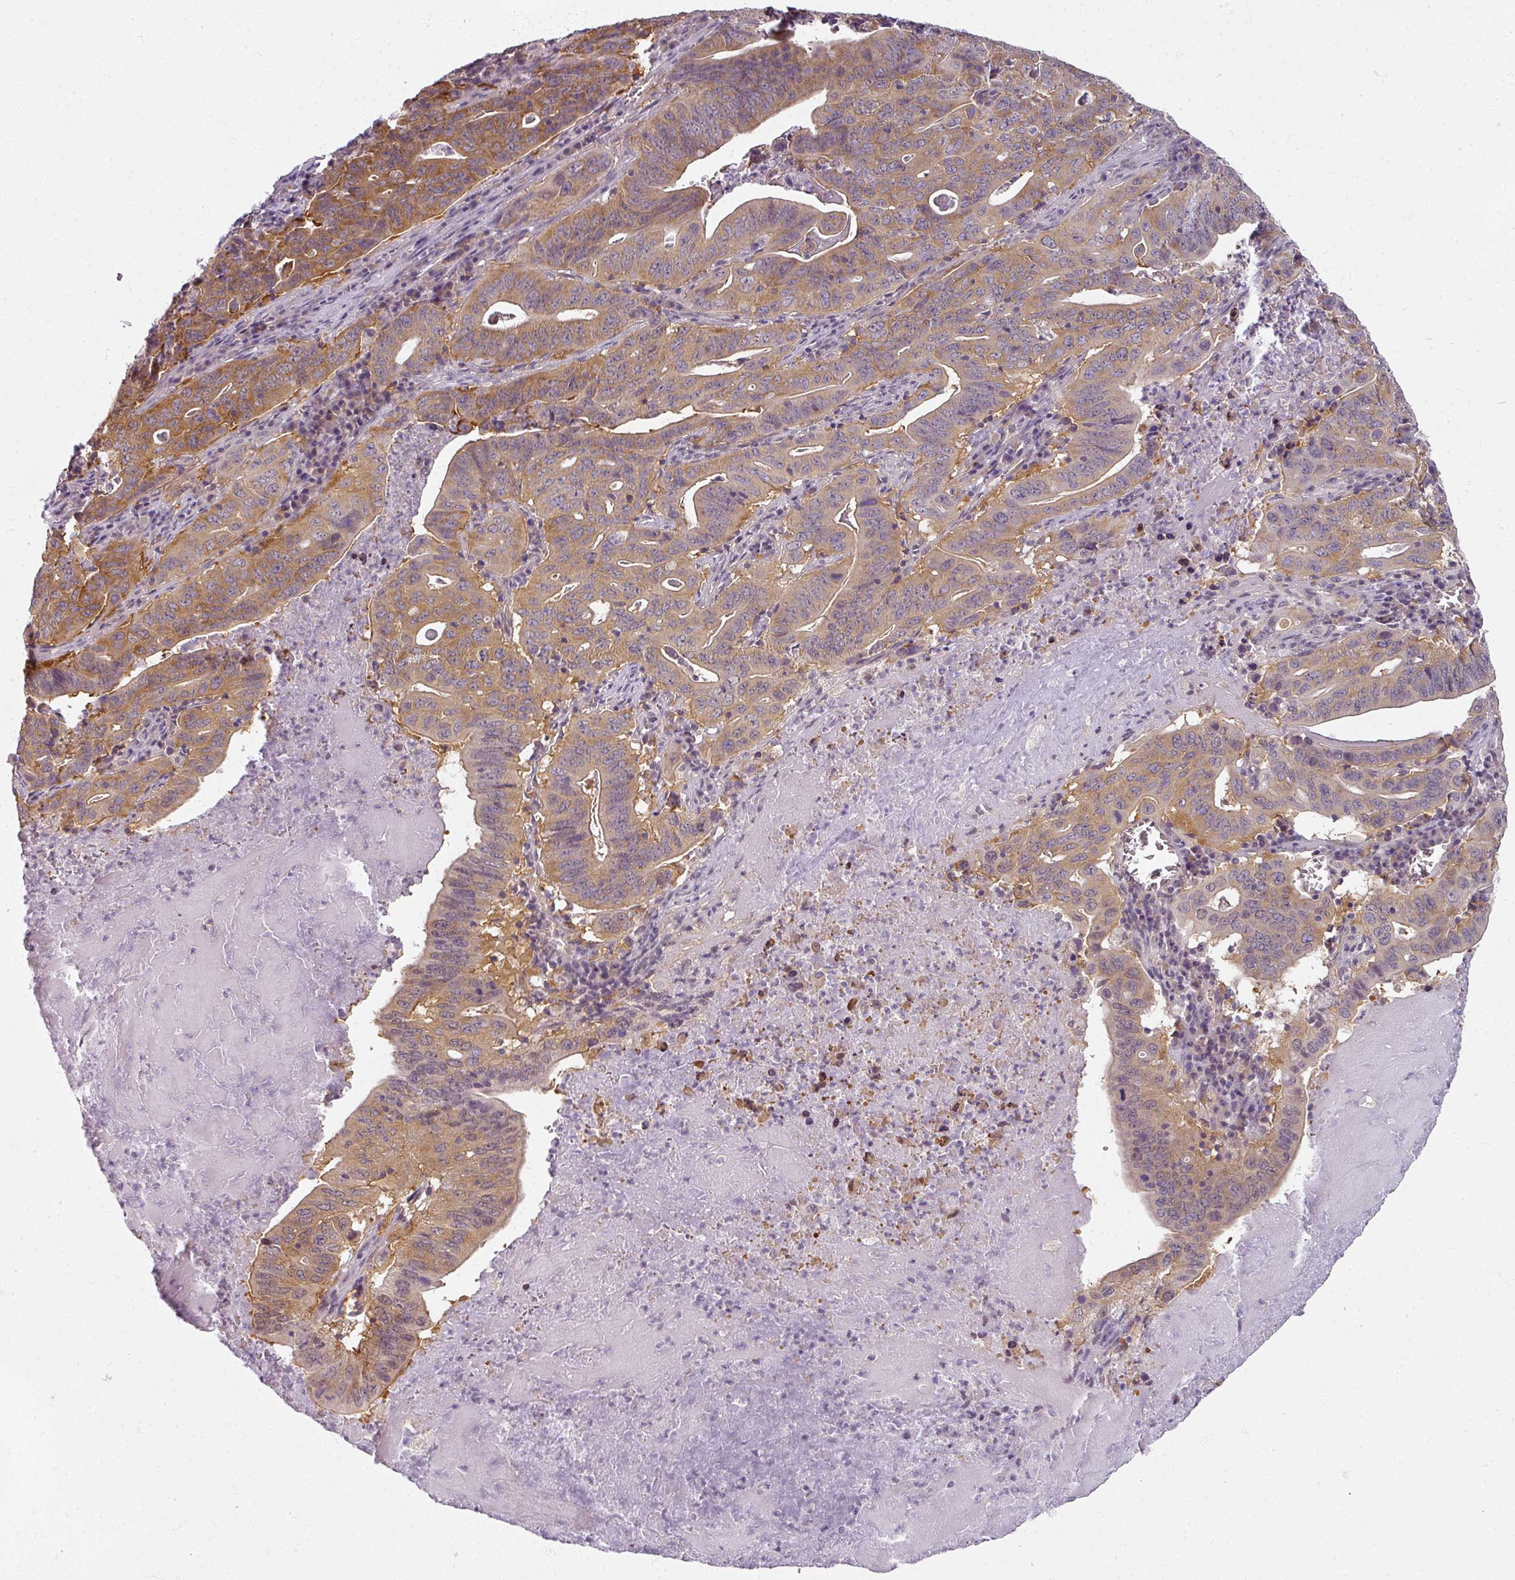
{"staining": {"intensity": "moderate", "quantity": ">75%", "location": "cytoplasmic/membranous"}, "tissue": "lung cancer", "cell_type": "Tumor cells", "image_type": "cancer", "snomed": [{"axis": "morphology", "description": "Adenocarcinoma, NOS"}, {"axis": "topography", "description": "Lung"}], "caption": "Protein expression analysis of human lung cancer (adenocarcinoma) reveals moderate cytoplasmic/membranous positivity in approximately >75% of tumor cells. (IHC, brightfield microscopy, high magnification).", "gene": "AGPAT4", "patient": {"sex": "female", "age": 60}}